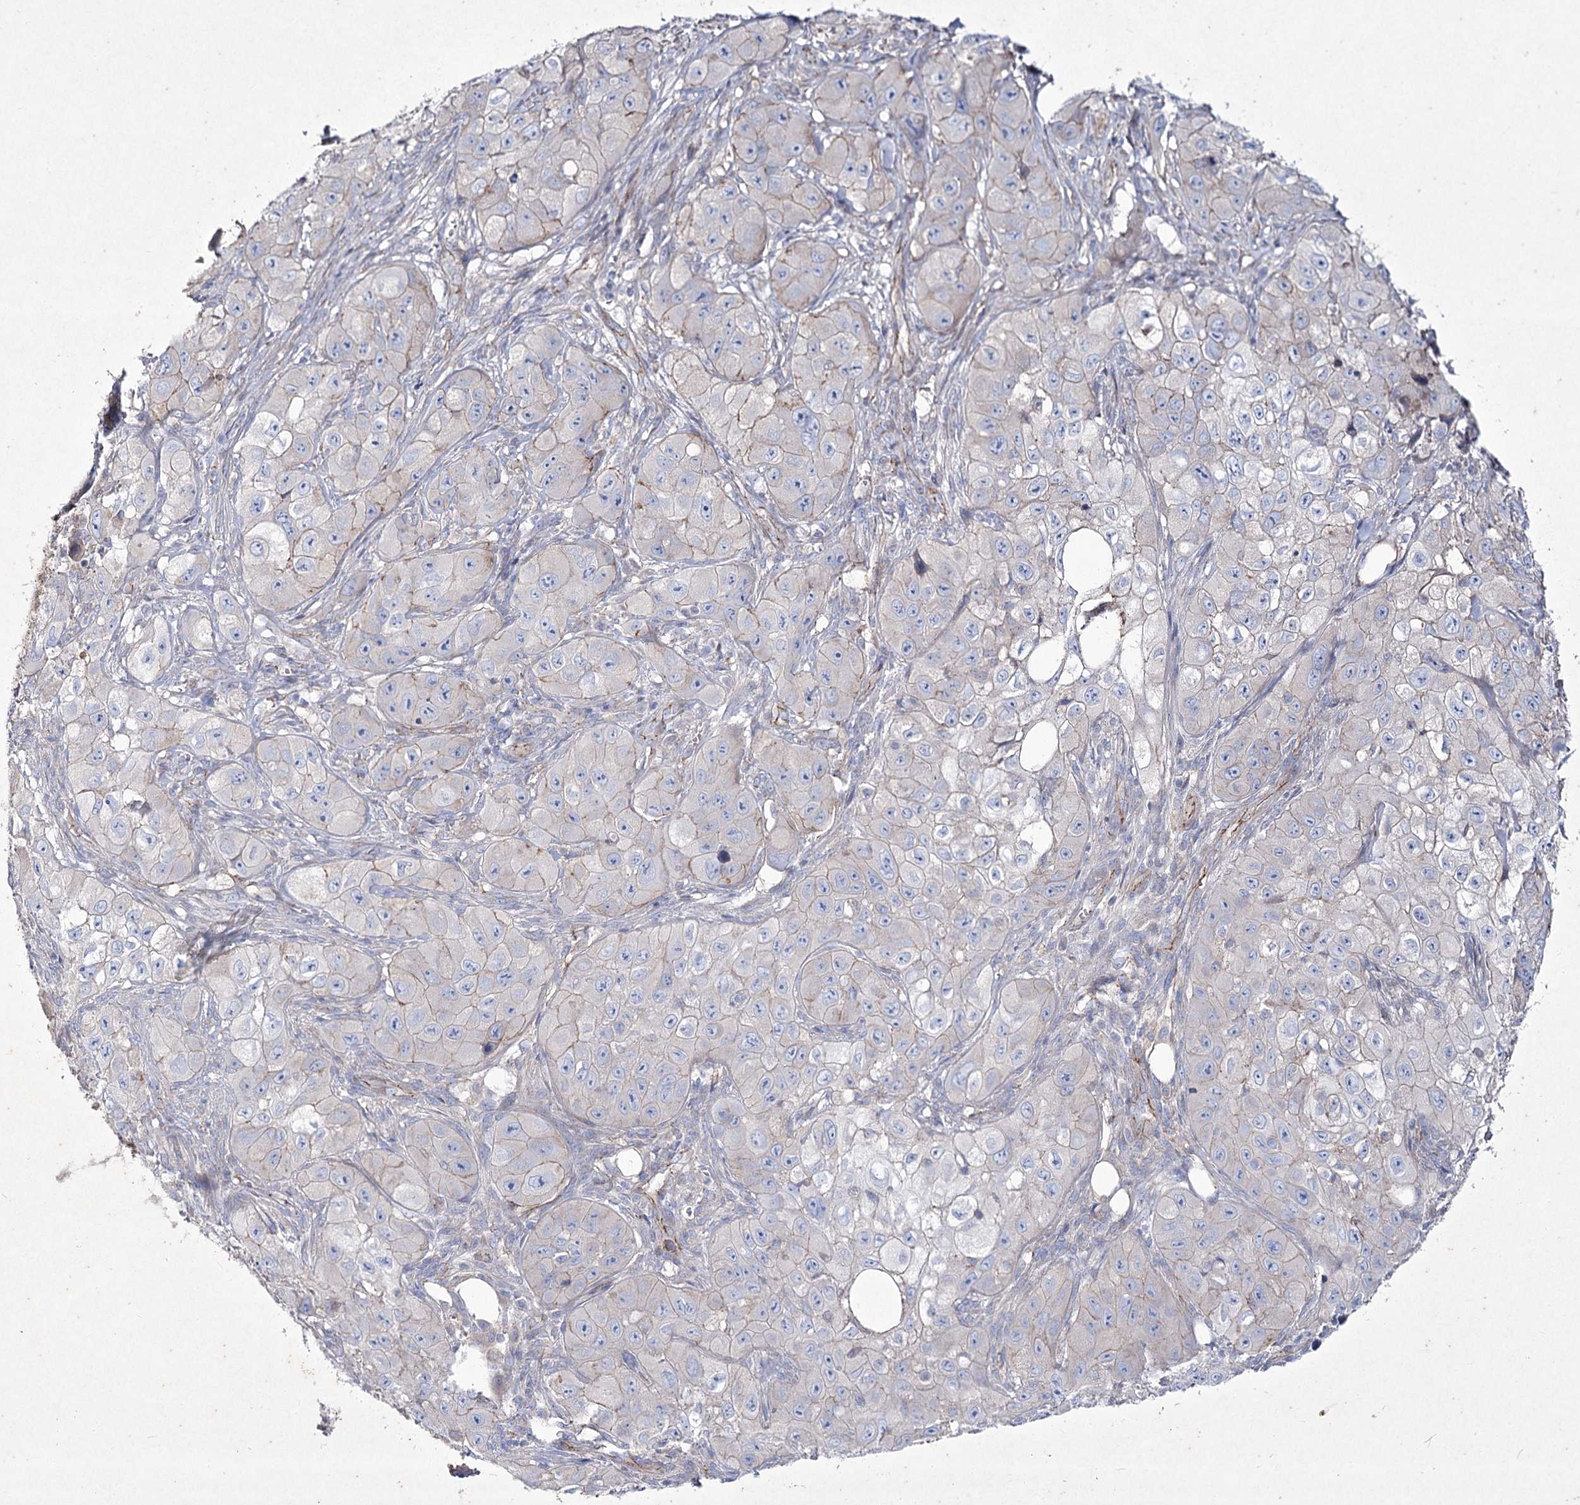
{"staining": {"intensity": "weak", "quantity": "<25%", "location": "cytoplasmic/membranous"}, "tissue": "skin cancer", "cell_type": "Tumor cells", "image_type": "cancer", "snomed": [{"axis": "morphology", "description": "Squamous cell carcinoma, NOS"}, {"axis": "topography", "description": "Skin"}, {"axis": "topography", "description": "Subcutis"}], "caption": "Immunohistochemistry (IHC) of human squamous cell carcinoma (skin) displays no positivity in tumor cells.", "gene": "LDLRAD3", "patient": {"sex": "male", "age": 73}}